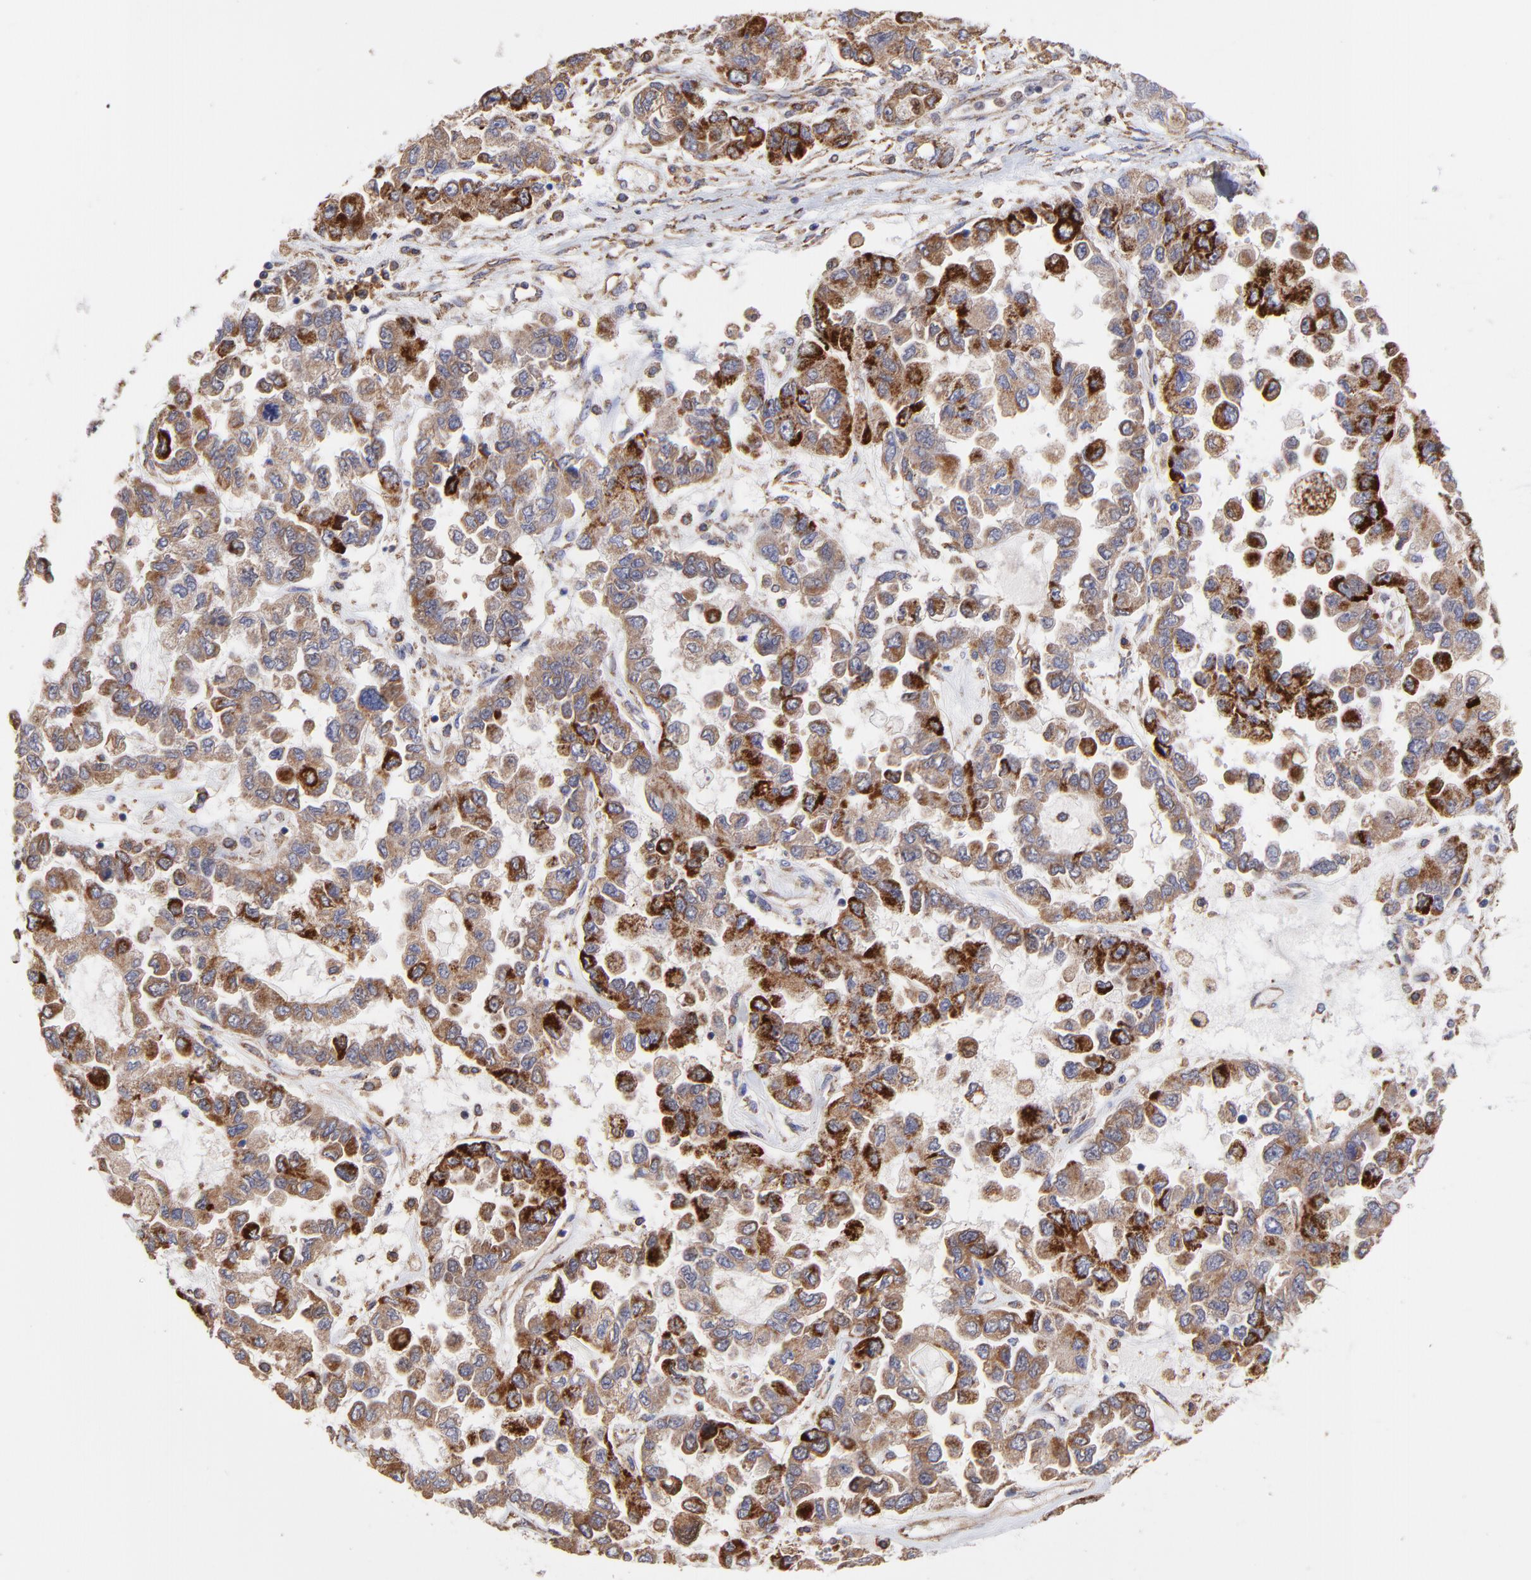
{"staining": {"intensity": "strong", "quantity": ">75%", "location": "cytoplasmic/membranous"}, "tissue": "ovarian cancer", "cell_type": "Tumor cells", "image_type": "cancer", "snomed": [{"axis": "morphology", "description": "Cystadenocarcinoma, serous, NOS"}, {"axis": "topography", "description": "Ovary"}], "caption": "Serous cystadenocarcinoma (ovarian) stained with a brown dye exhibits strong cytoplasmic/membranous positive expression in approximately >75% of tumor cells.", "gene": "PFKM", "patient": {"sex": "female", "age": 84}}